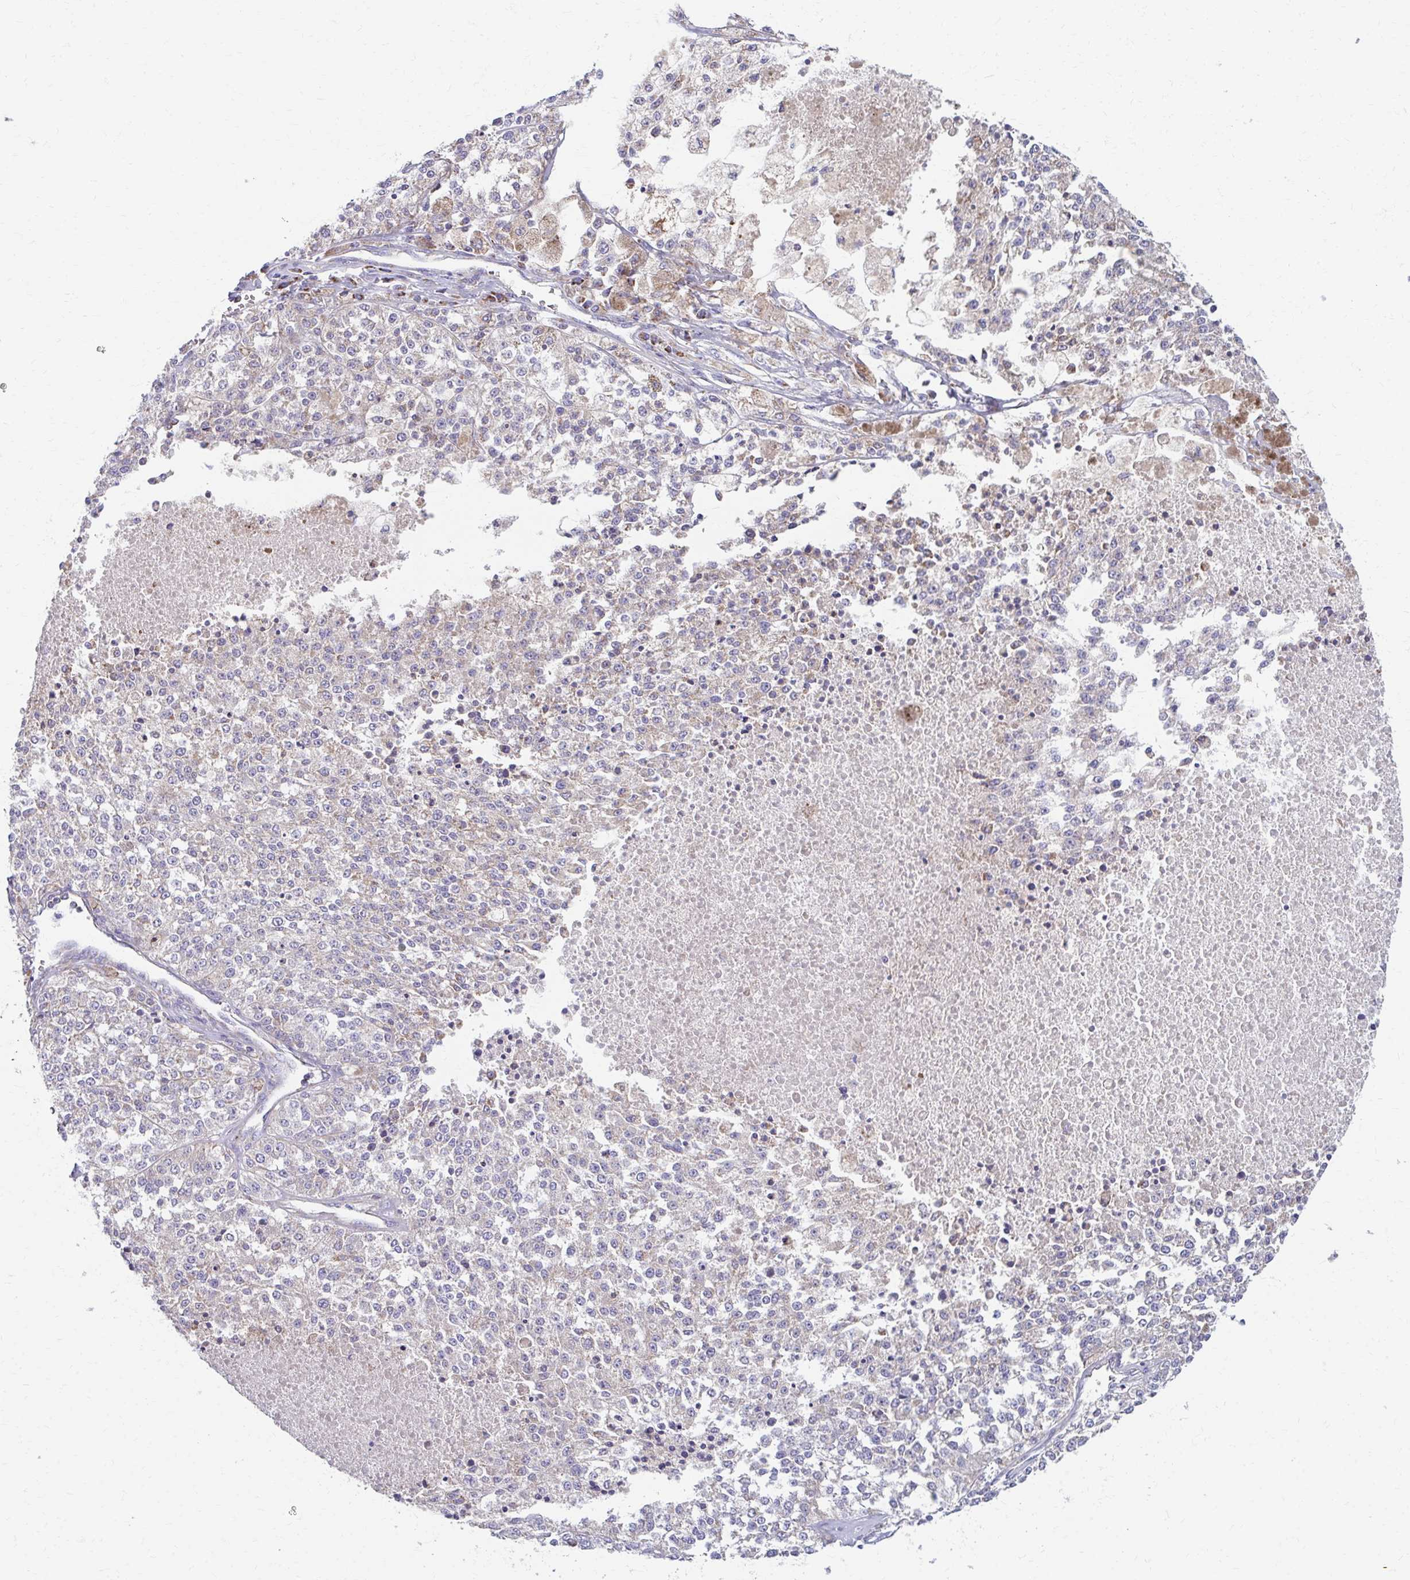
{"staining": {"intensity": "weak", "quantity": "<25%", "location": "cytoplasmic/membranous"}, "tissue": "melanoma", "cell_type": "Tumor cells", "image_type": "cancer", "snomed": [{"axis": "morphology", "description": "Malignant melanoma, NOS"}, {"axis": "topography", "description": "Skin"}], "caption": "Immunohistochemistry (IHC) micrograph of melanoma stained for a protein (brown), which shows no expression in tumor cells. (DAB (3,3'-diaminobenzidine) immunohistochemistry (IHC), high magnification).", "gene": "RCC1L", "patient": {"sex": "female", "age": 64}}